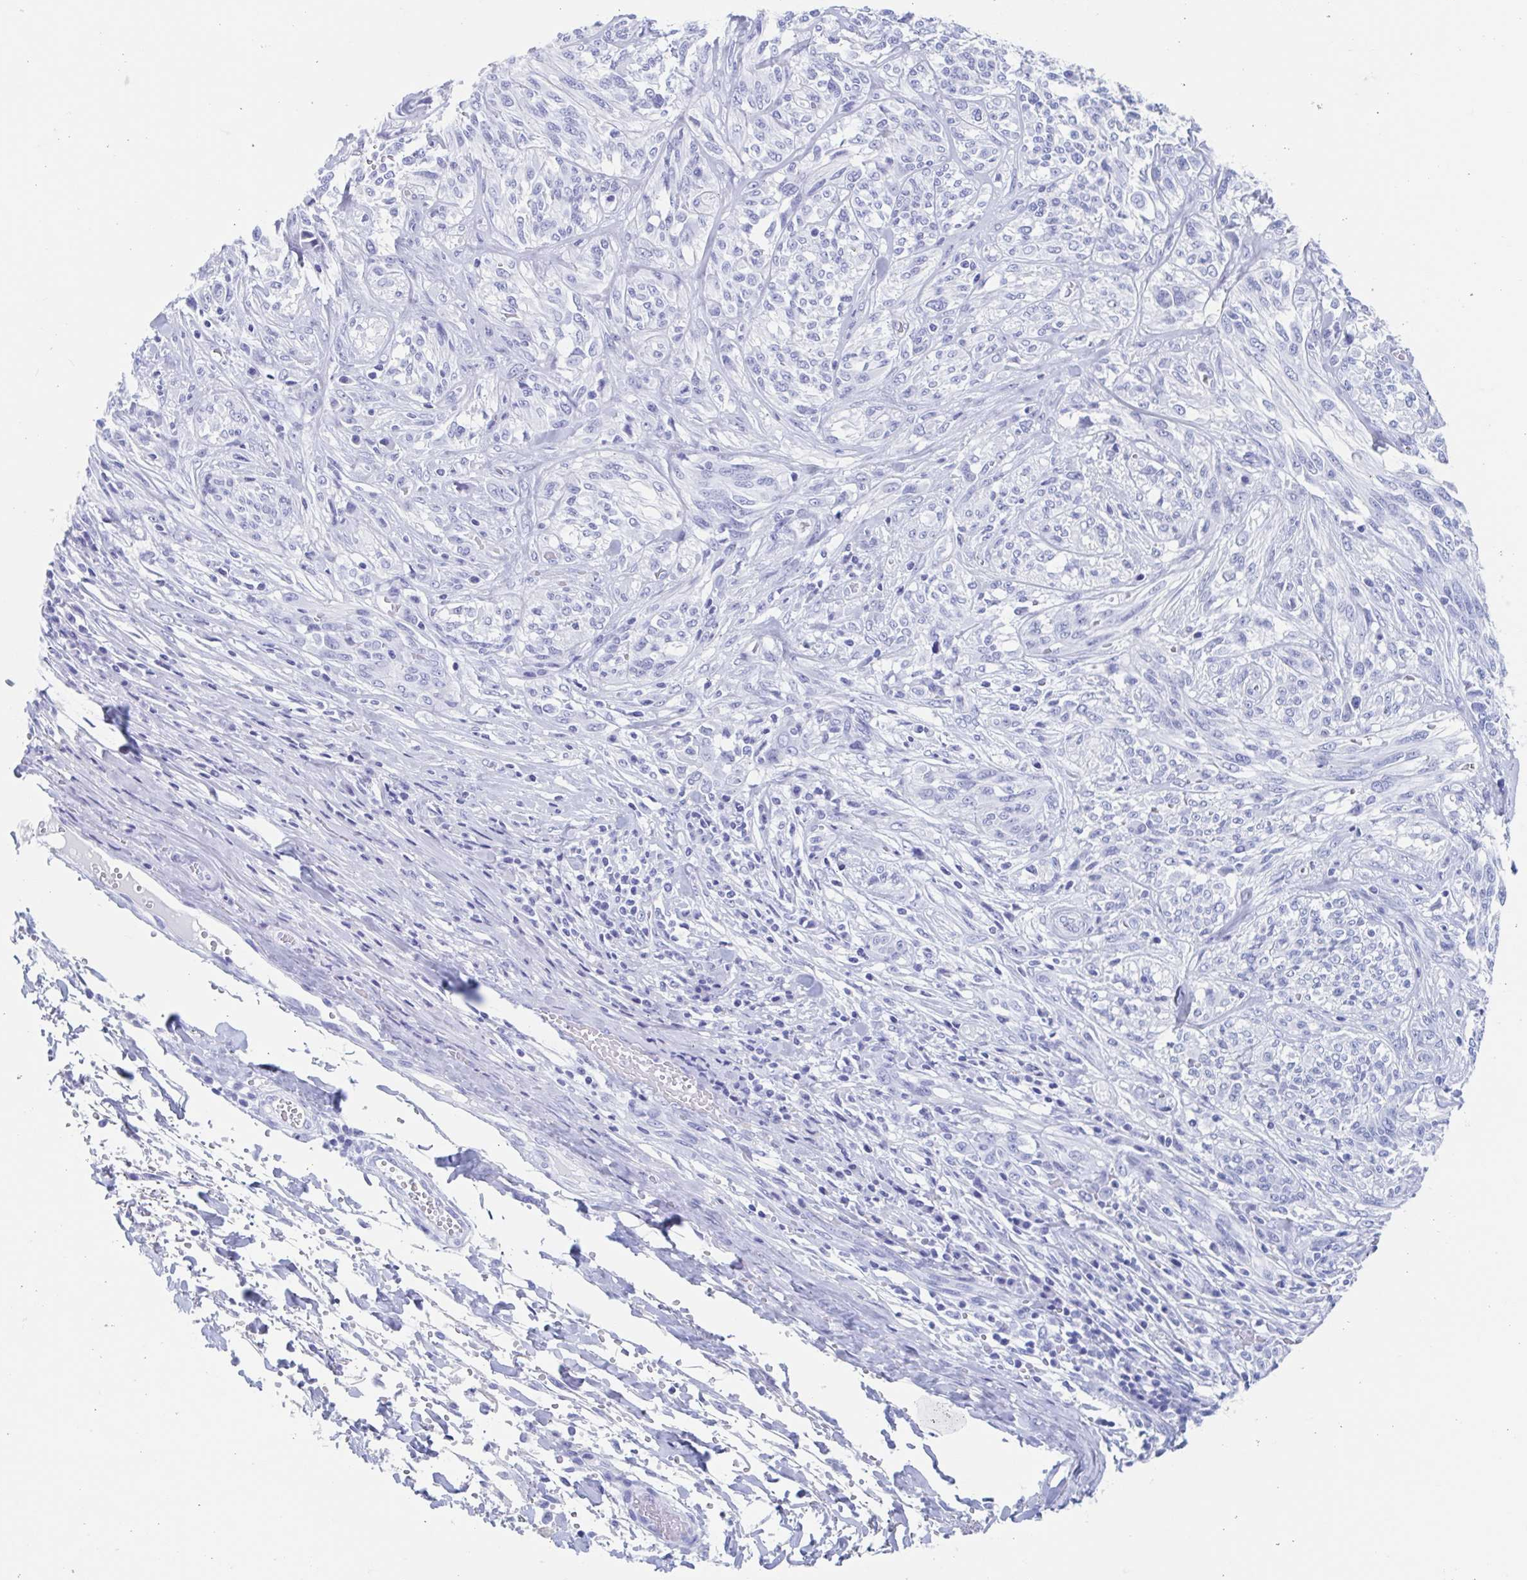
{"staining": {"intensity": "negative", "quantity": "none", "location": "none"}, "tissue": "melanoma", "cell_type": "Tumor cells", "image_type": "cancer", "snomed": [{"axis": "morphology", "description": "Malignant melanoma, NOS"}, {"axis": "topography", "description": "Skin"}], "caption": "Immunohistochemical staining of malignant melanoma displays no significant positivity in tumor cells. (DAB immunohistochemistry with hematoxylin counter stain).", "gene": "HDGFL1", "patient": {"sex": "female", "age": 91}}